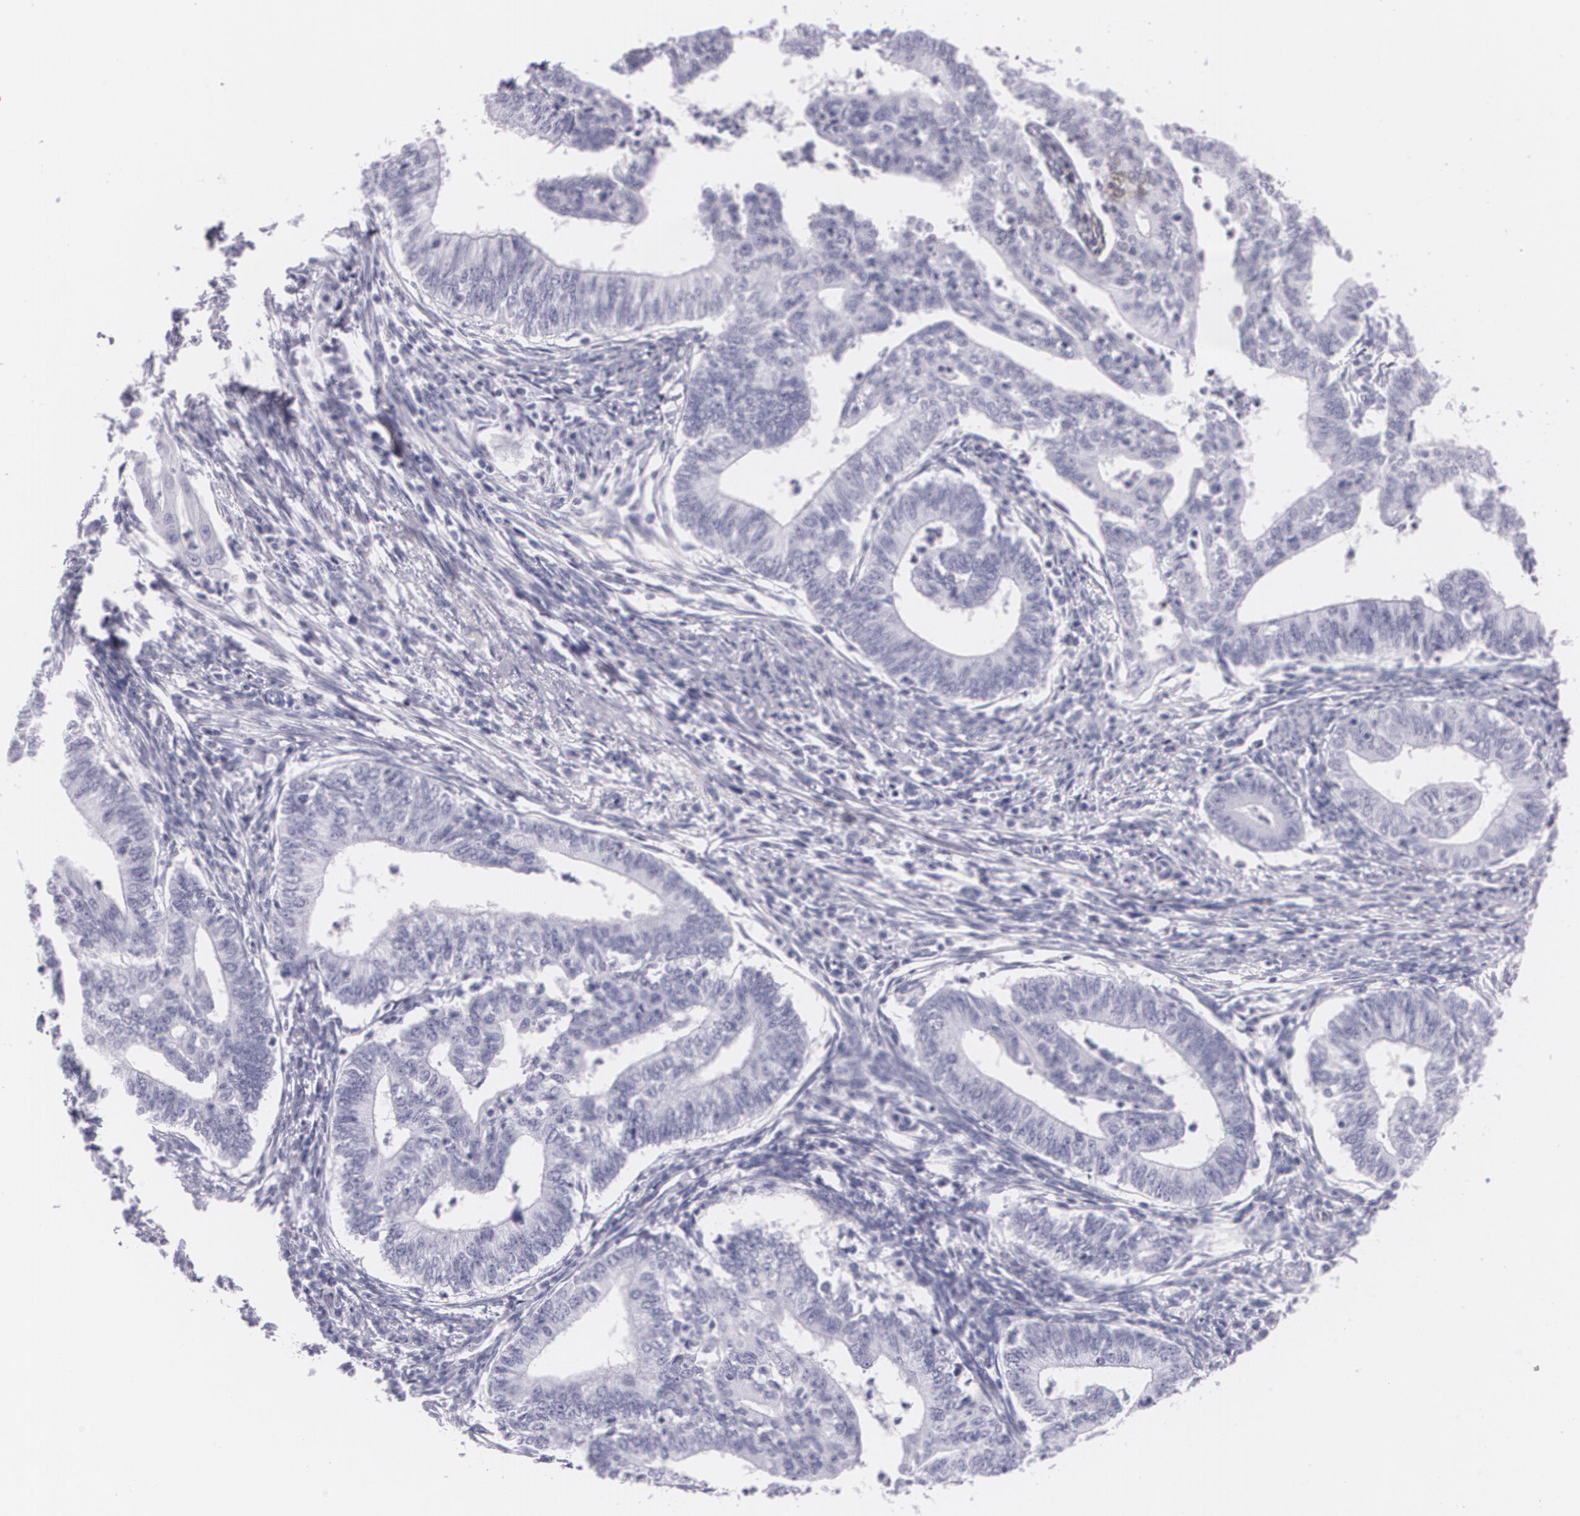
{"staining": {"intensity": "negative", "quantity": "none", "location": "none"}, "tissue": "endometrial cancer", "cell_type": "Tumor cells", "image_type": "cancer", "snomed": [{"axis": "morphology", "description": "Adenocarcinoma, NOS"}, {"axis": "topography", "description": "Endometrium"}], "caption": "Protein analysis of endometrial cancer shows no significant expression in tumor cells.", "gene": "DLG4", "patient": {"sex": "female", "age": 66}}